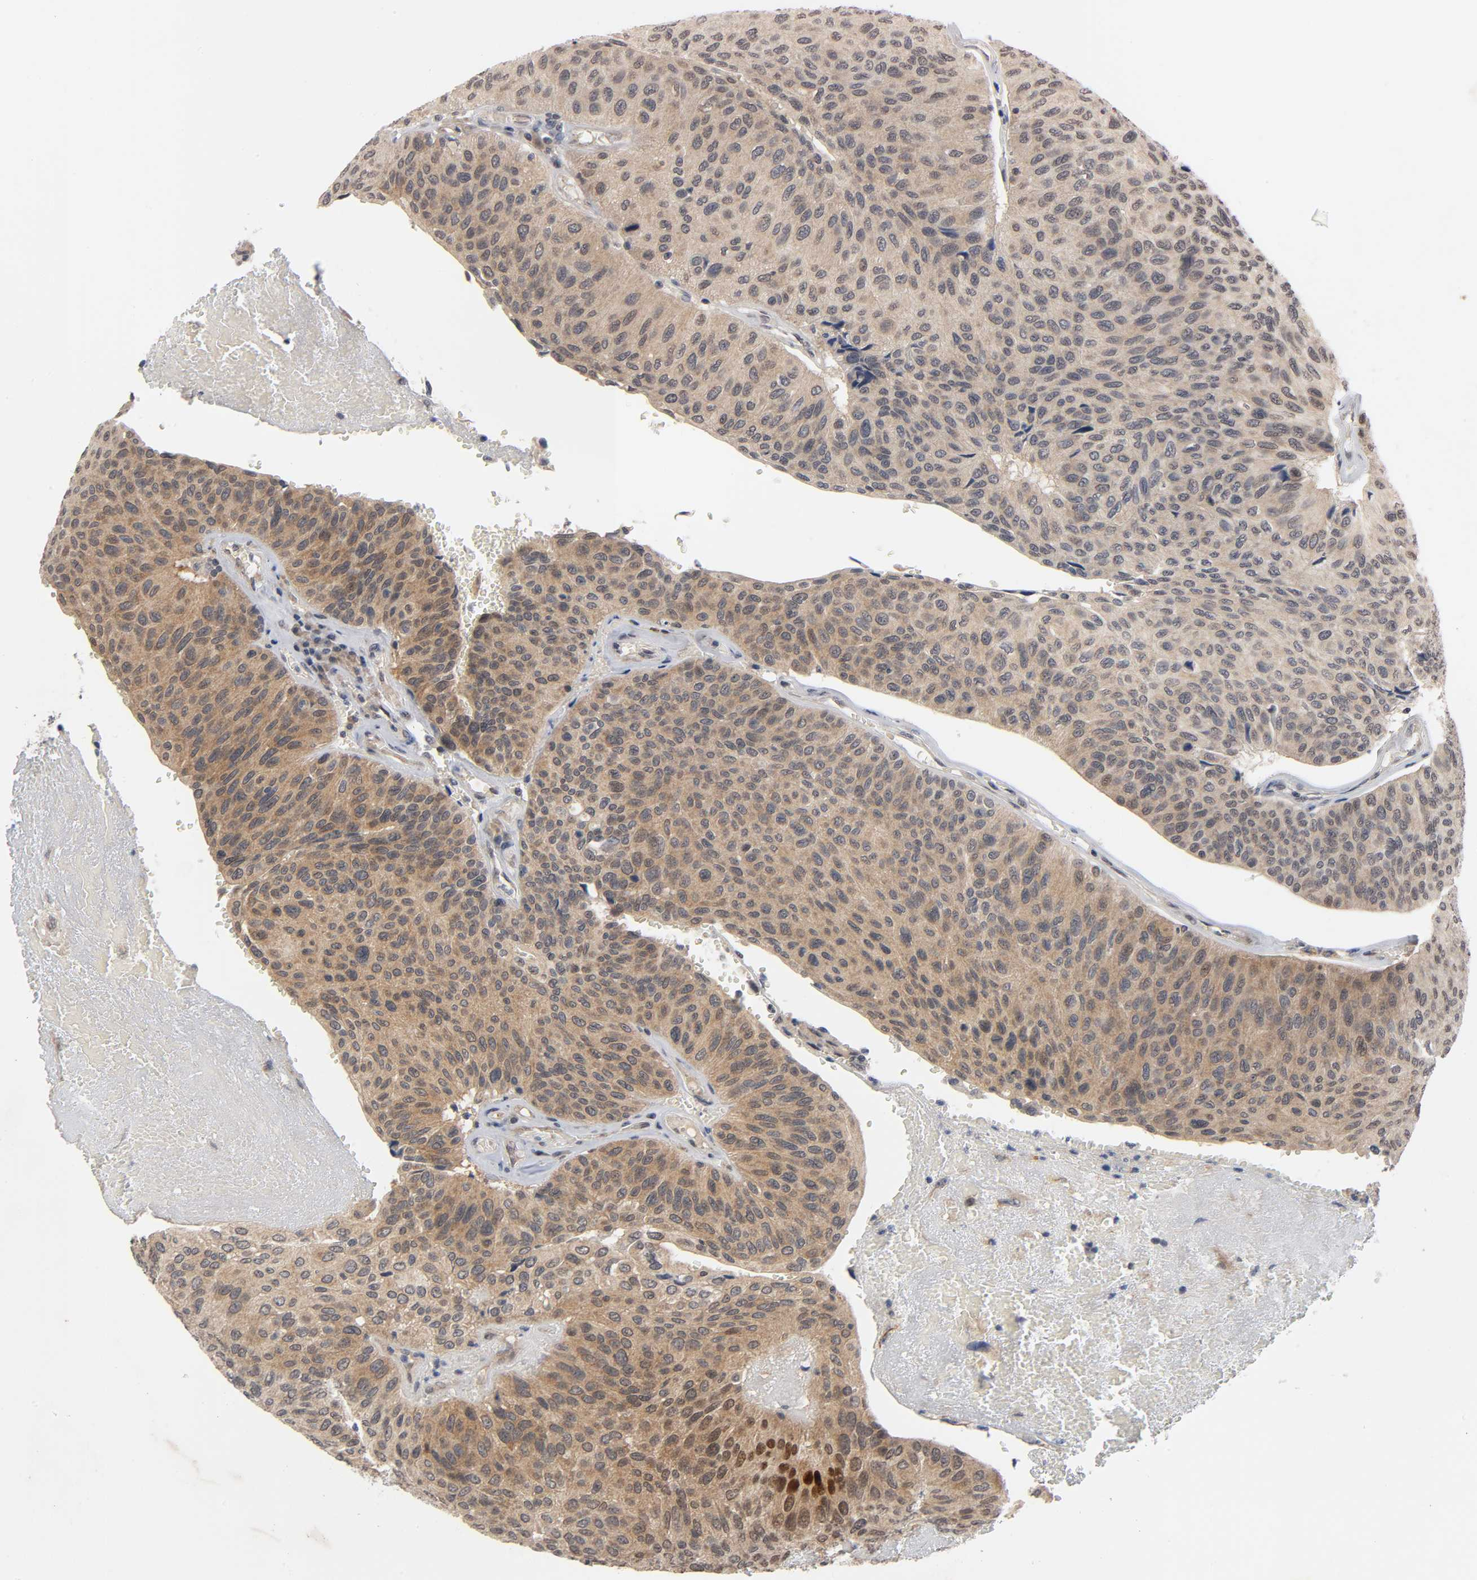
{"staining": {"intensity": "moderate", "quantity": ">75%", "location": "cytoplasmic/membranous"}, "tissue": "urothelial cancer", "cell_type": "Tumor cells", "image_type": "cancer", "snomed": [{"axis": "morphology", "description": "Urothelial carcinoma, High grade"}, {"axis": "topography", "description": "Urinary bladder"}], "caption": "IHC micrograph of neoplastic tissue: human urothelial carcinoma (high-grade) stained using IHC shows medium levels of moderate protein expression localized specifically in the cytoplasmic/membranous of tumor cells, appearing as a cytoplasmic/membranous brown color.", "gene": "MAPK8", "patient": {"sex": "male", "age": 66}}